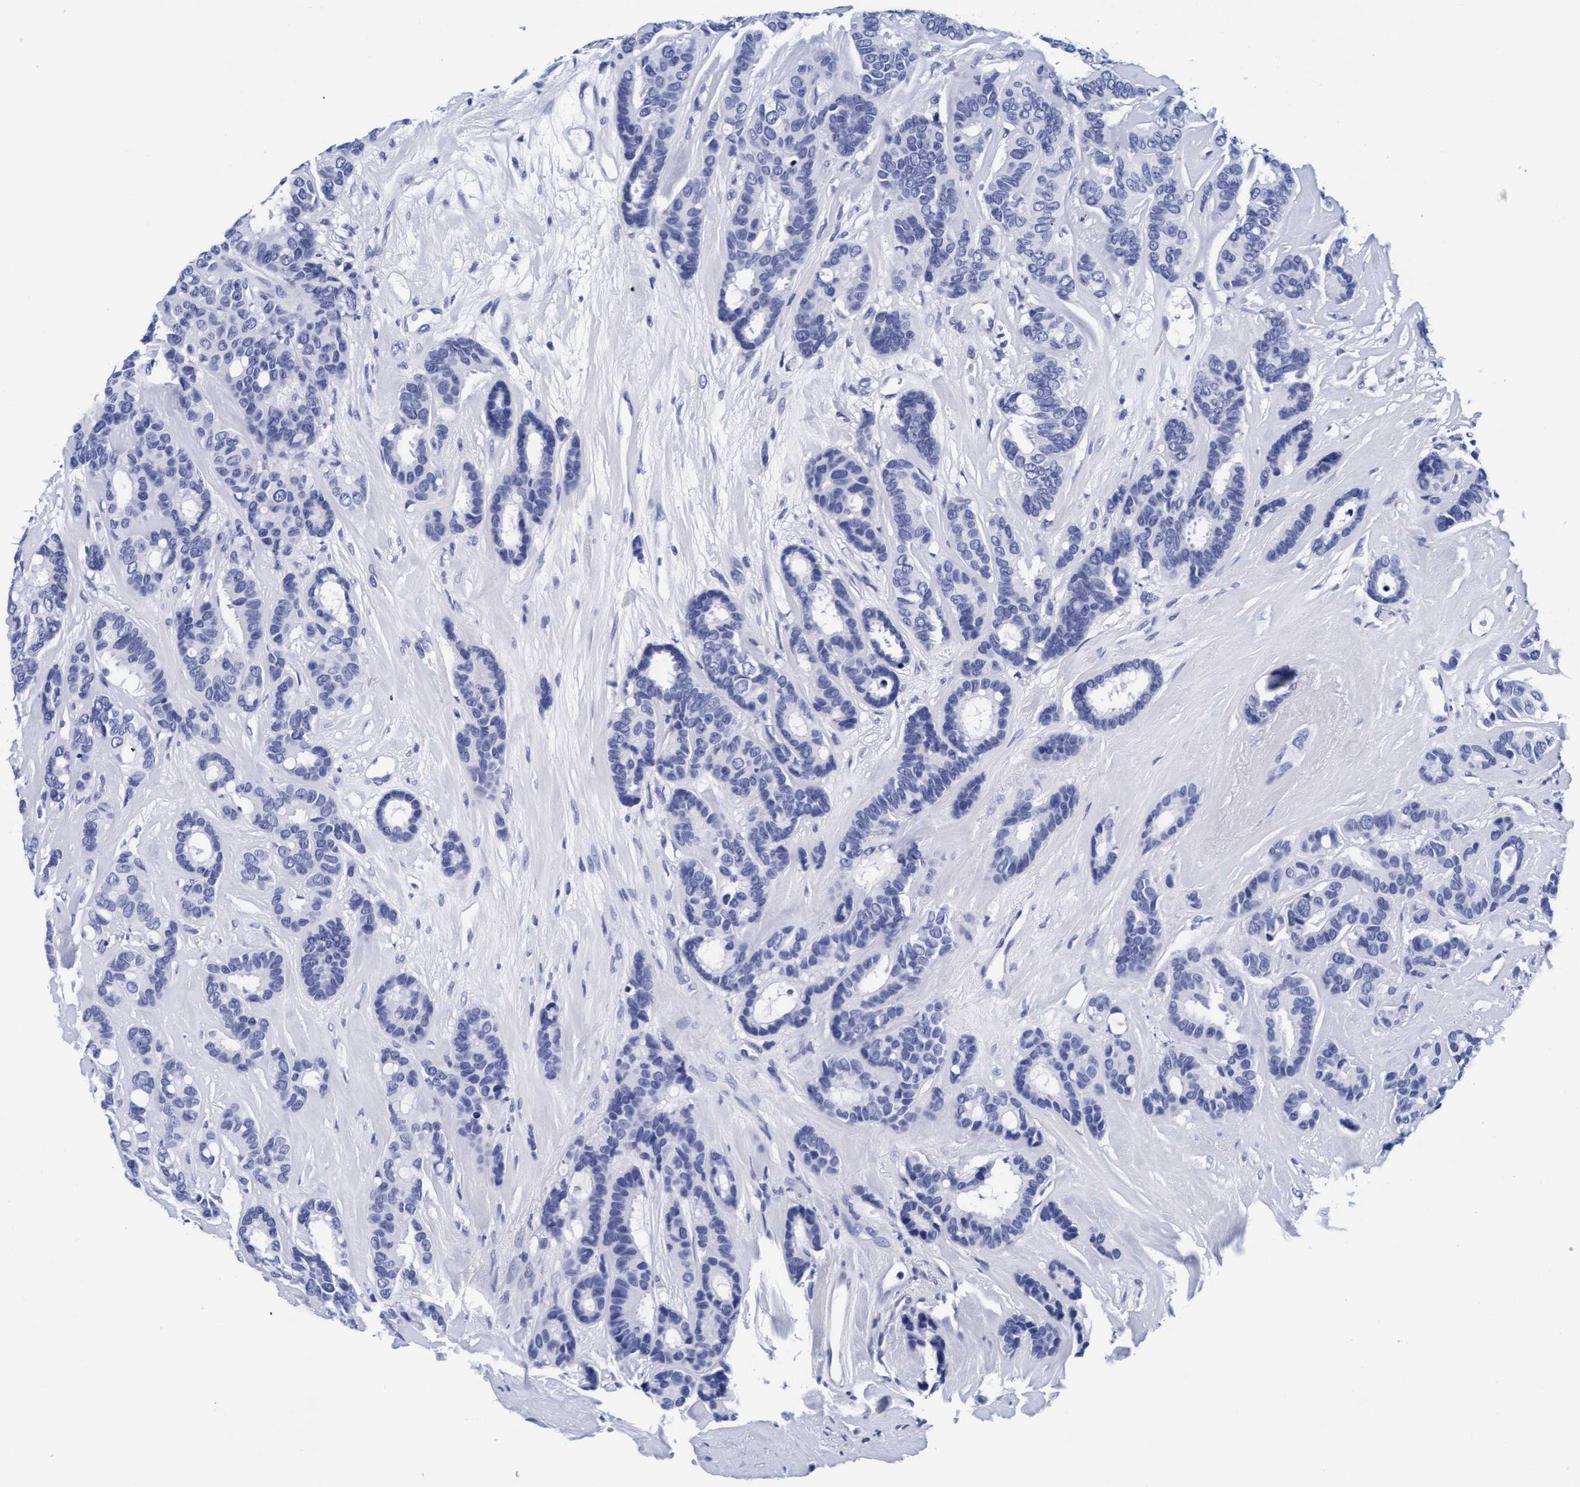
{"staining": {"intensity": "negative", "quantity": "none", "location": "none"}, "tissue": "breast cancer", "cell_type": "Tumor cells", "image_type": "cancer", "snomed": [{"axis": "morphology", "description": "Duct carcinoma"}, {"axis": "topography", "description": "Breast"}], "caption": "IHC histopathology image of neoplastic tissue: breast intraductal carcinoma stained with DAB (3,3'-diaminobenzidine) demonstrates no significant protein positivity in tumor cells.", "gene": "ARSG", "patient": {"sex": "female", "age": 87}}